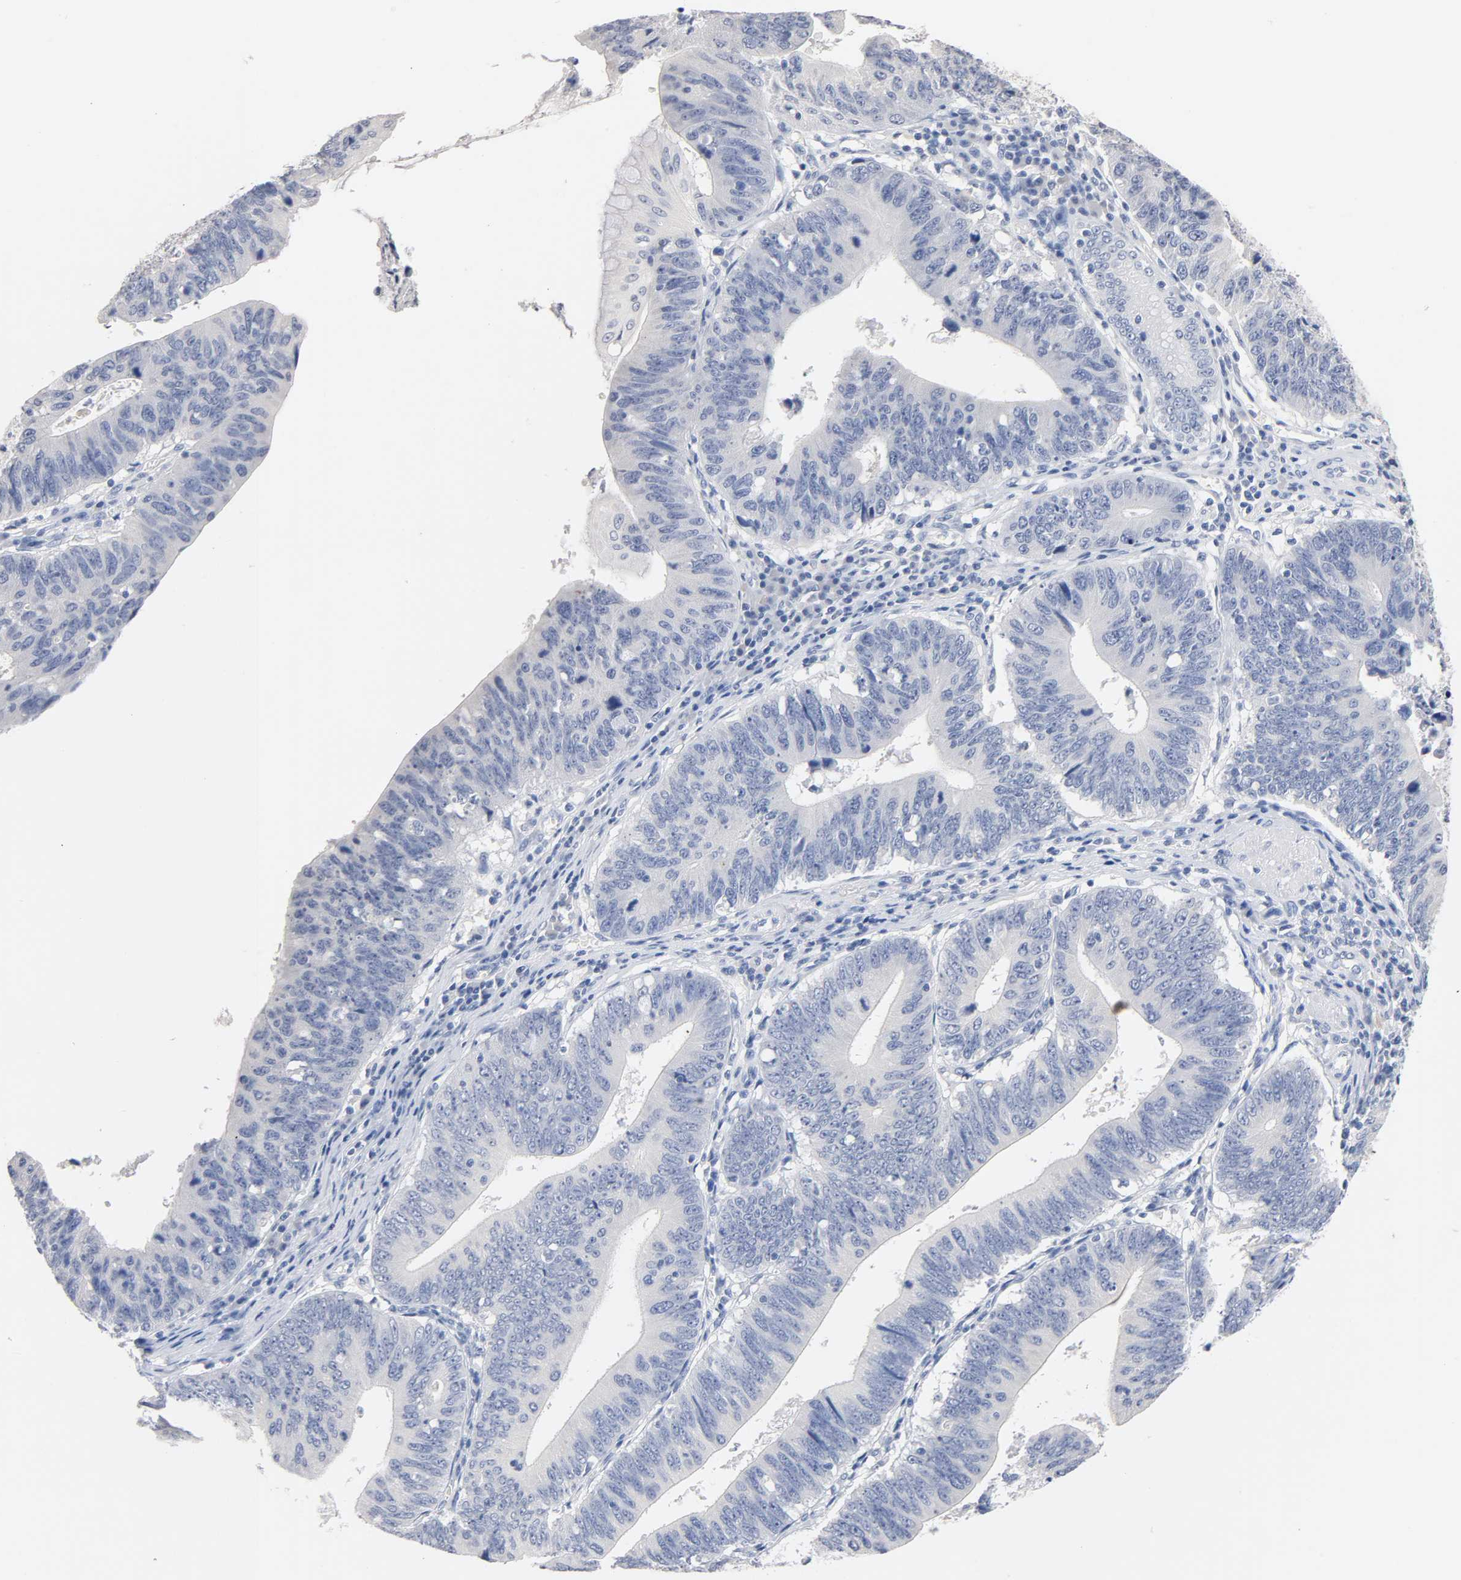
{"staining": {"intensity": "negative", "quantity": "none", "location": "none"}, "tissue": "stomach cancer", "cell_type": "Tumor cells", "image_type": "cancer", "snomed": [{"axis": "morphology", "description": "Adenocarcinoma, NOS"}, {"axis": "topography", "description": "Stomach"}], "caption": "An image of stomach cancer (adenocarcinoma) stained for a protein demonstrates no brown staining in tumor cells.", "gene": "ZCCHC13", "patient": {"sex": "male", "age": 59}}